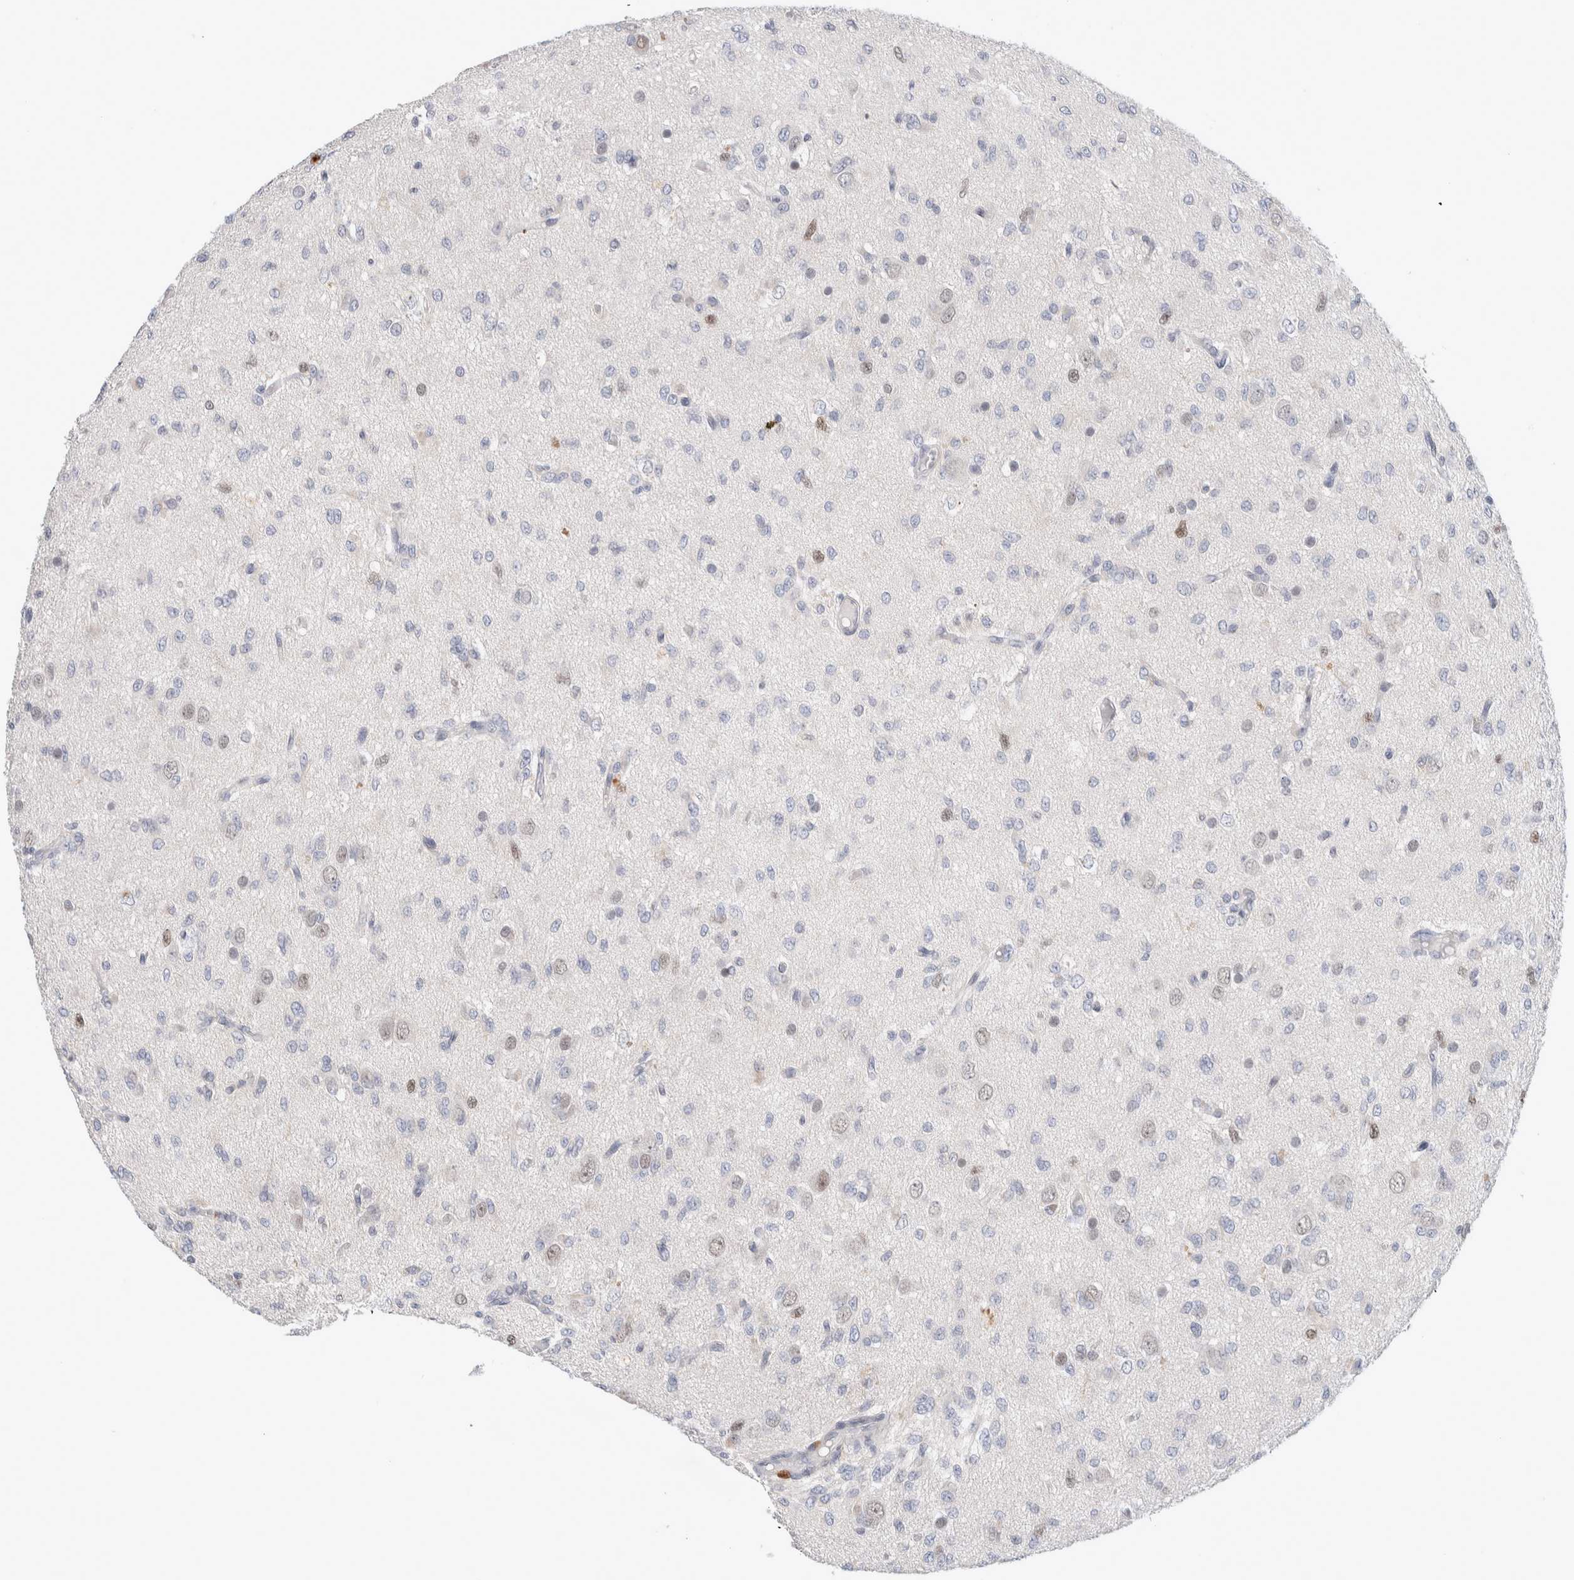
{"staining": {"intensity": "weak", "quantity": "<25%", "location": "nuclear"}, "tissue": "glioma", "cell_type": "Tumor cells", "image_type": "cancer", "snomed": [{"axis": "morphology", "description": "Glioma, malignant, High grade"}, {"axis": "topography", "description": "Brain"}], "caption": "IHC photomicrograph of human glioma stained for a protein (brown), which displays no expression in tumor cells.", "gene": "KNL1", "patient": {"sex": "female", "age": 59}}